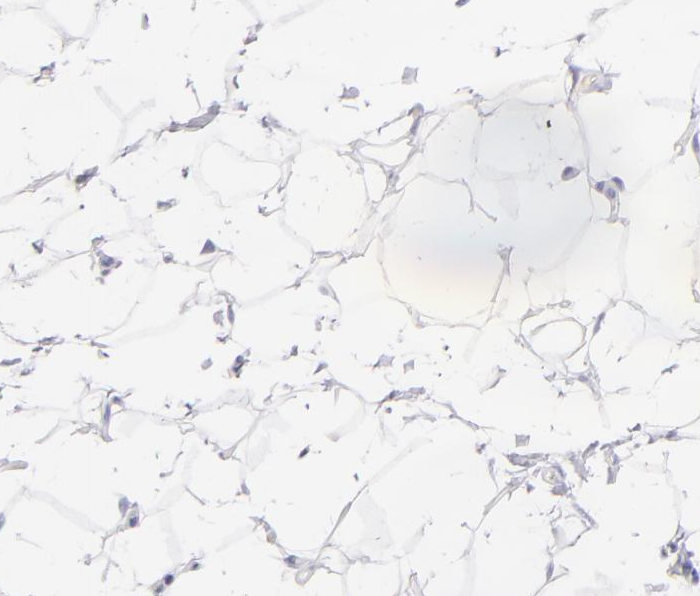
{"staining": {"intensity": "negative", "quantity": "none", "location": "none"}, "tissue": "adipose tissue", "cell_type": "Adipocytes", "image_type": "normal", "snomed": [{"axis": "morphology", "description": "Normal tissue, NOS"}, {"axis": "topography", "description": "Soft tissue"}], "caption": "High magnification brightfield microscopy of normal adipose tissue stained with DAB (3,3'-diaminobenzidine) (brown) and counterstained with hematoxylin (blue): adipocytes show no significant positivity.", "gene": "PRPH", "patient": {"sex": "male", "age": 26}}